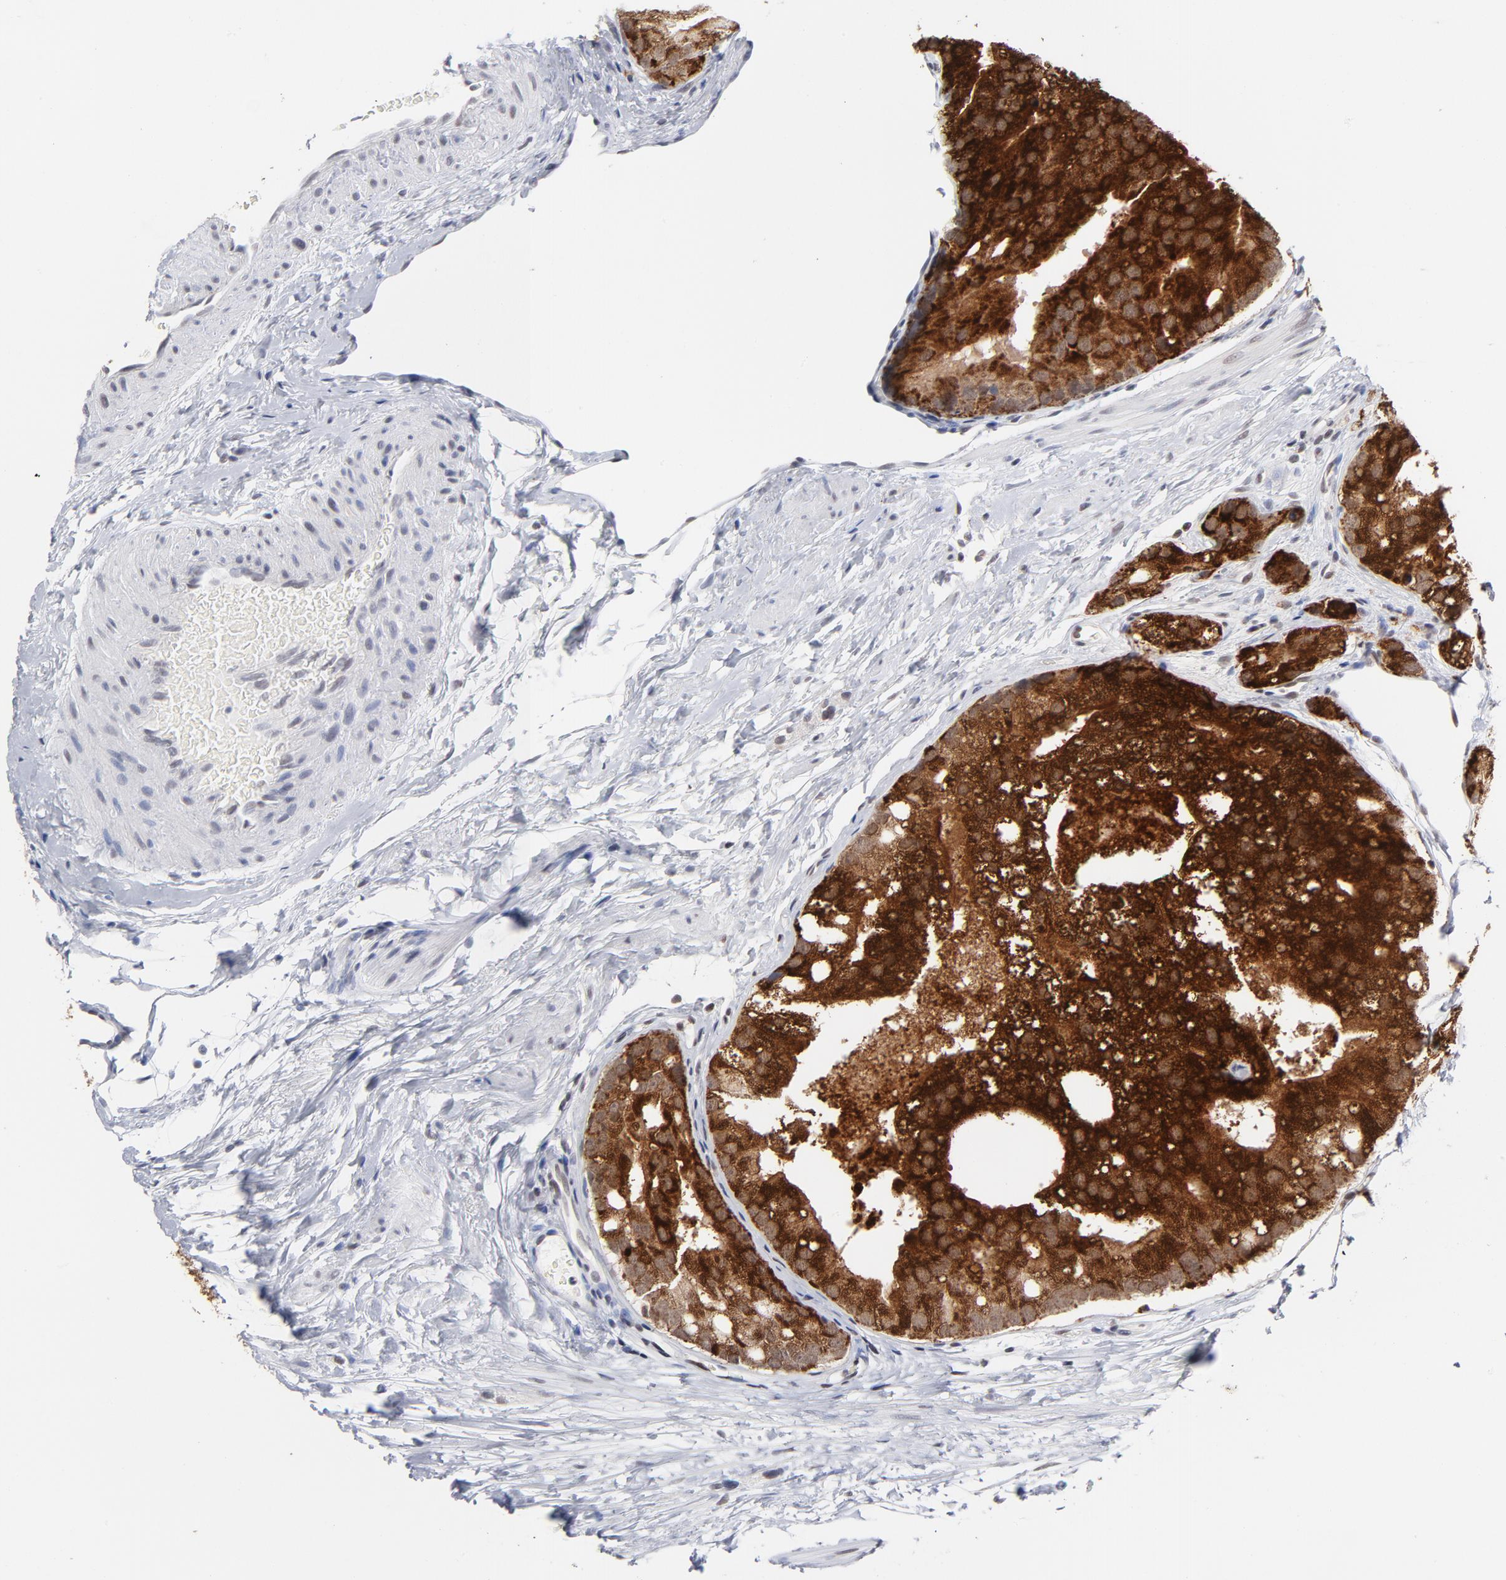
{"staining": {"intensity": "strong", "quantity": ">75%", "location": "cytoplasmic/membranous,nuclear"}, "tissue": "prostate cancer", "cell_type": "Tumor cells", "image_type": "cancer", "snomed": [{"axis": "morphology", "description": "Adenocarcinoma, Low grade"}, {"axis": "topography", "description": "Prostate"}], "caption": "Prostate cancer (low-grade adenocarcinoma) stained with DAB (3,3'-diaminobenzidine) IHC shows high levels of strong cytoplasmic/membranous and nuclear expression in approximately >75% of tumor cells. (DAB = brown stain, brightfield microscopy at high magnification).", "gene": "BAP1", "patient": {"sex": "male", "age": 69}}